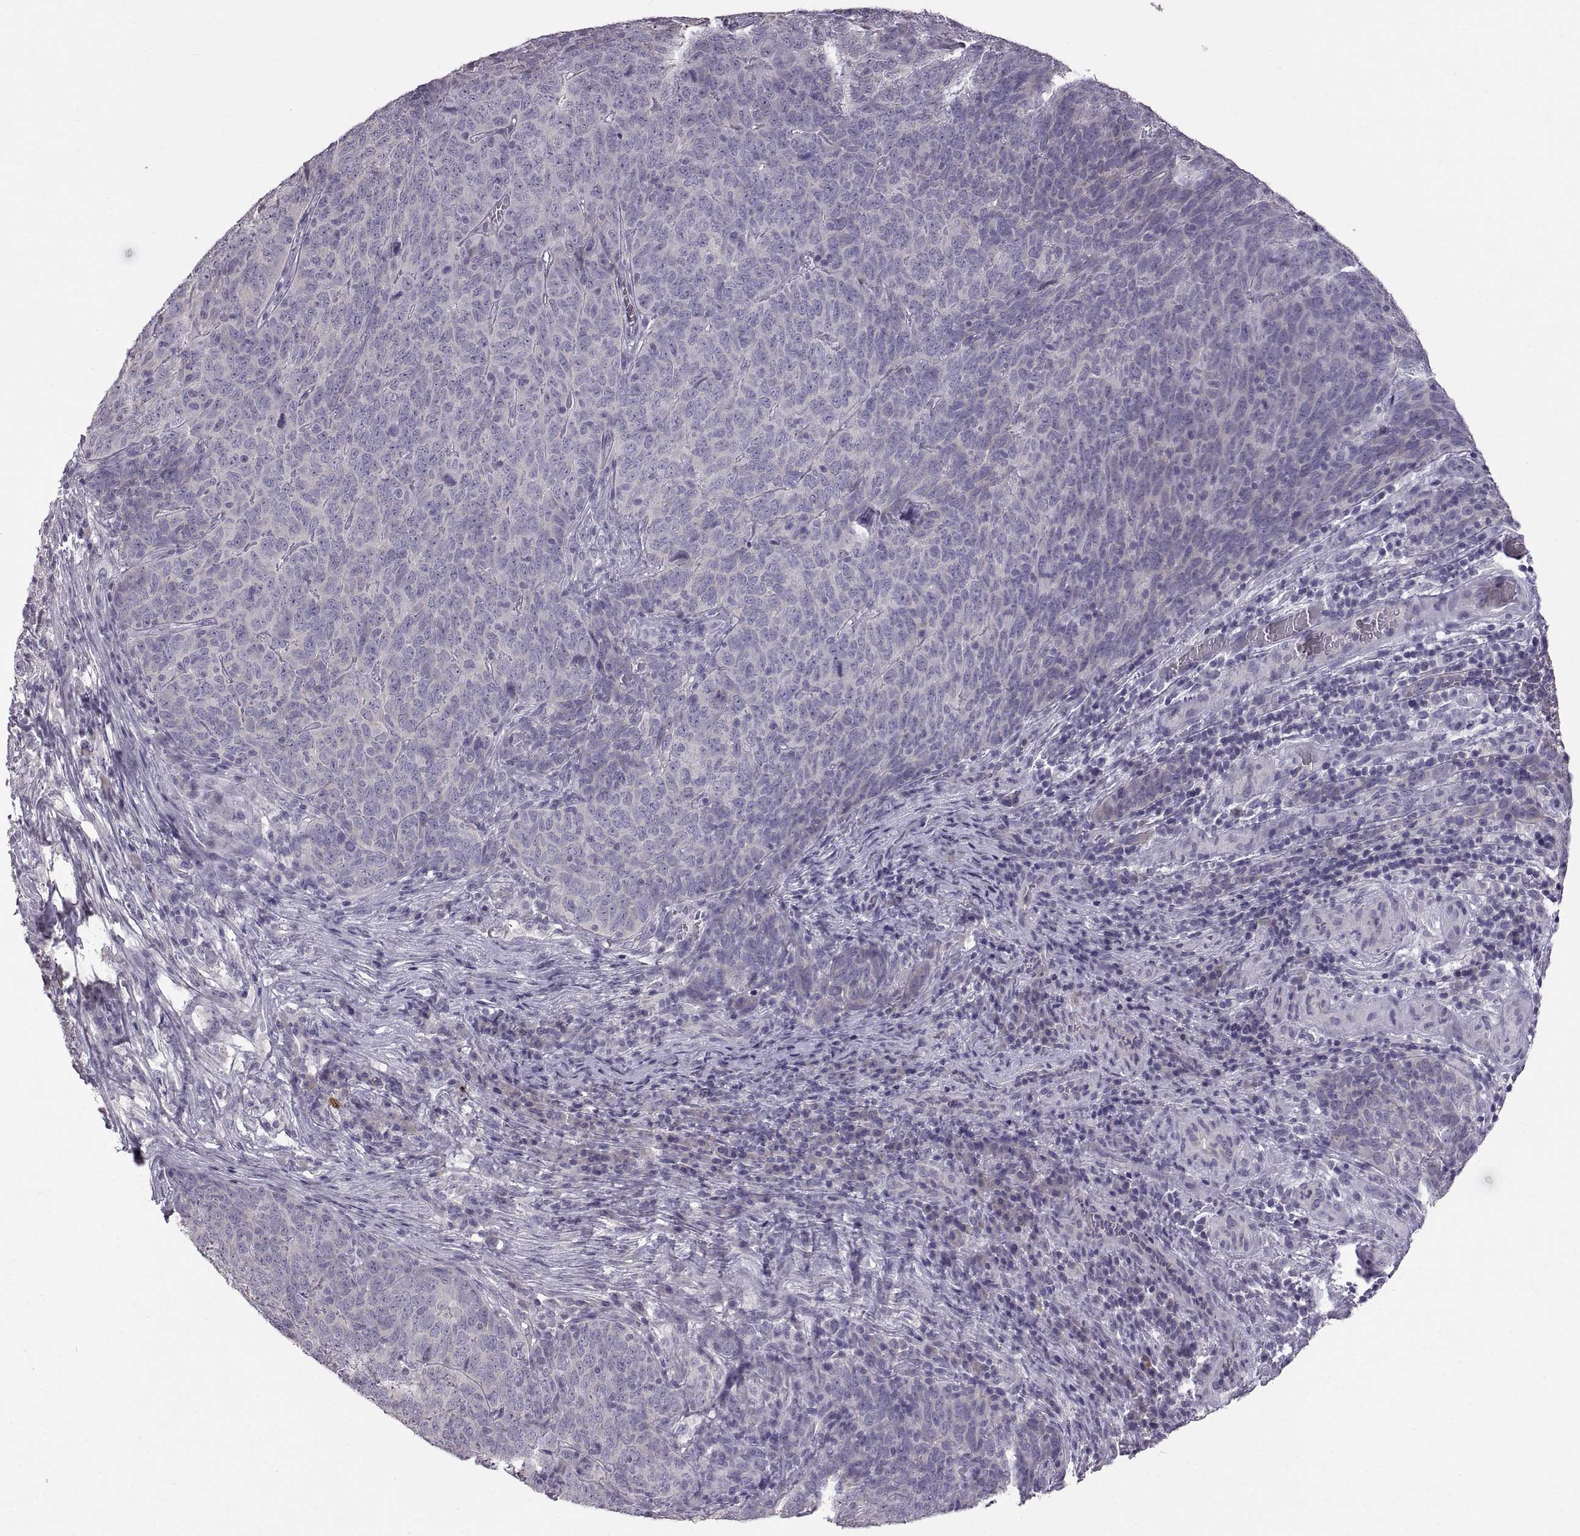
{"staining": {"intensity": "negative", "quantity": "none", "location": "none"}, "tissue": "skin cancer", "cell_type": "Tumor cells", "image_type": "cancer", "snomed": [{"axis": "morphology", "description": "Squamous cell carcinoma, NOS"}, {"axis": "topography", "description": "Skin"}, {"axis": "topography", "description": "Anal"}], "caption": "The immunohistochemistry micrograph has no significant expression in tumor cells of squamous cell carcinoma (skin) tissue.", "gene": "WFDC8", "patient": {"sex": "female", "age": 51}}